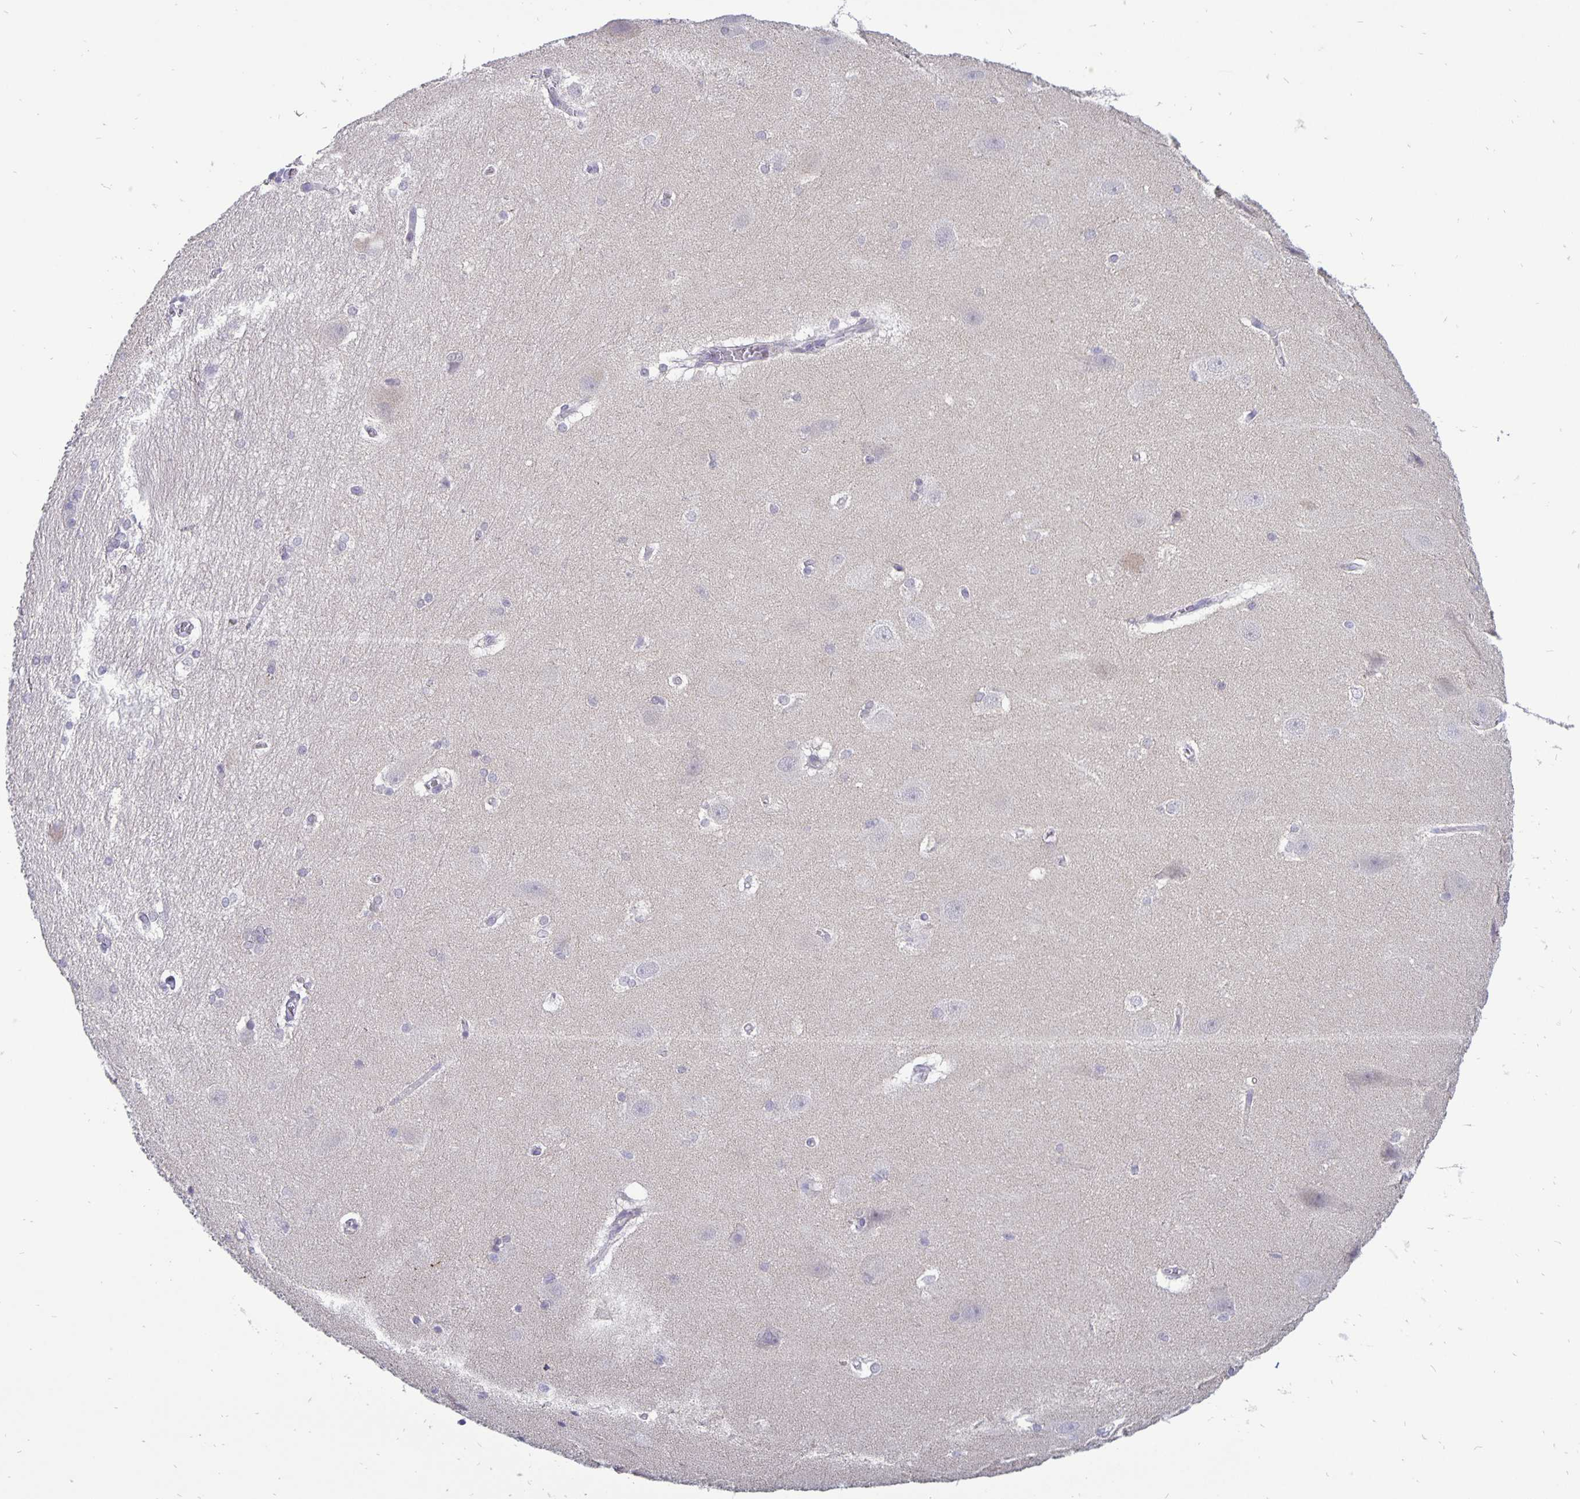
{"staining": {"intensity": "negative", "quantity": "none", "location": "none"}, "tissue": "hippocampus", "cell_type": "Glial cells", "image_type": "normal", "snomed": [{"axis": "morphology", "description": "Normal tissue, NOS"}, {"axis": "topography", "description": "Cerebral cortex"}, {"axis": "topography", "description": "Hippocampus"}], "caption": "The photomicrograph displays no significant staining in glial cells of hippocampus. (IHC, brightfield microscopy, high magnification).", "gene": "ERBB2", "patient": {"sex": "female", "age": 19}}